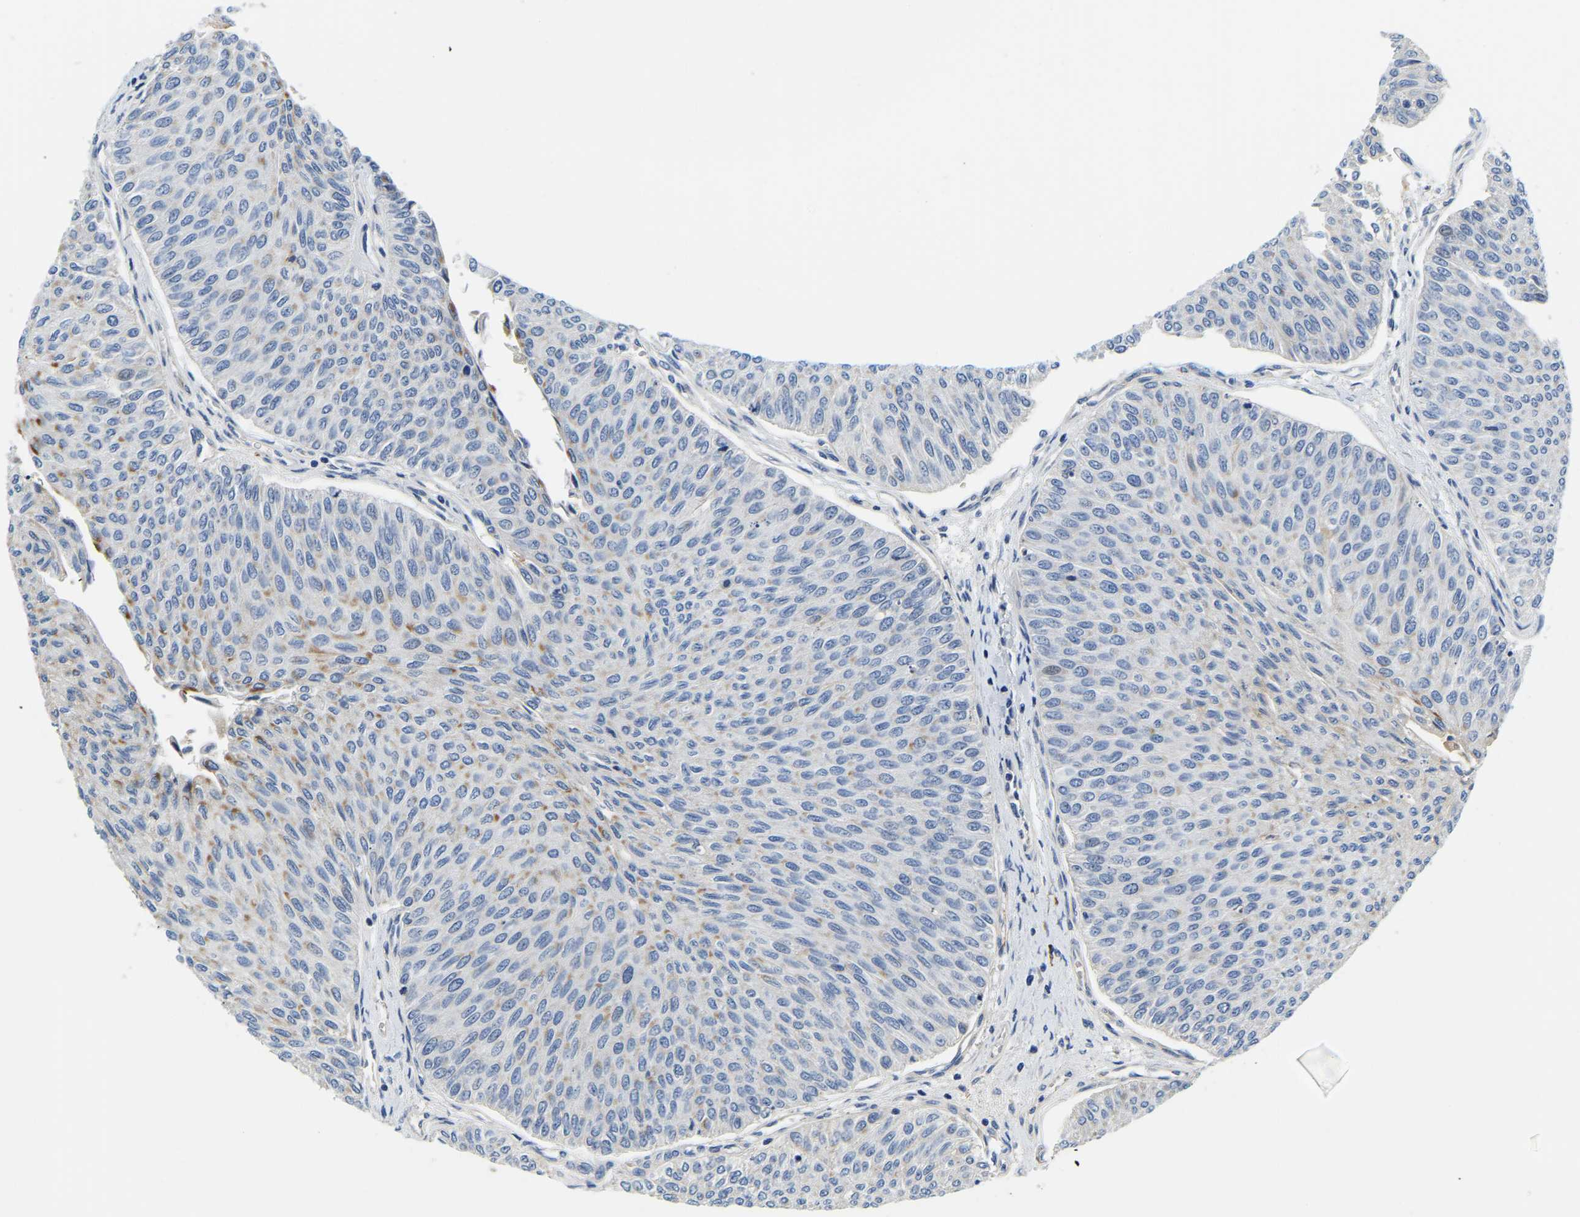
{"staining": {"intensity": "moderate", "quantity": "<25%", "location": "cytoplasmic/membranous"}, "tissue": "urothelial cancer", "cell_type": "Tumor cells", "image_type": "cancer", "snomed": [{"axis": "morphology", "description": "Urothelial carcinoma, Low grade"}, {"axis": "topography", "description": "Urinary bladder"}], "caption": "Protein expression by IHC shows moderate cytoplasmic/membranous staining in about <25% of tumor cells in urothelial carcinoma (low-grade).", "gene": "LIAS", "patient": {"sex": "male", "age": 78}}